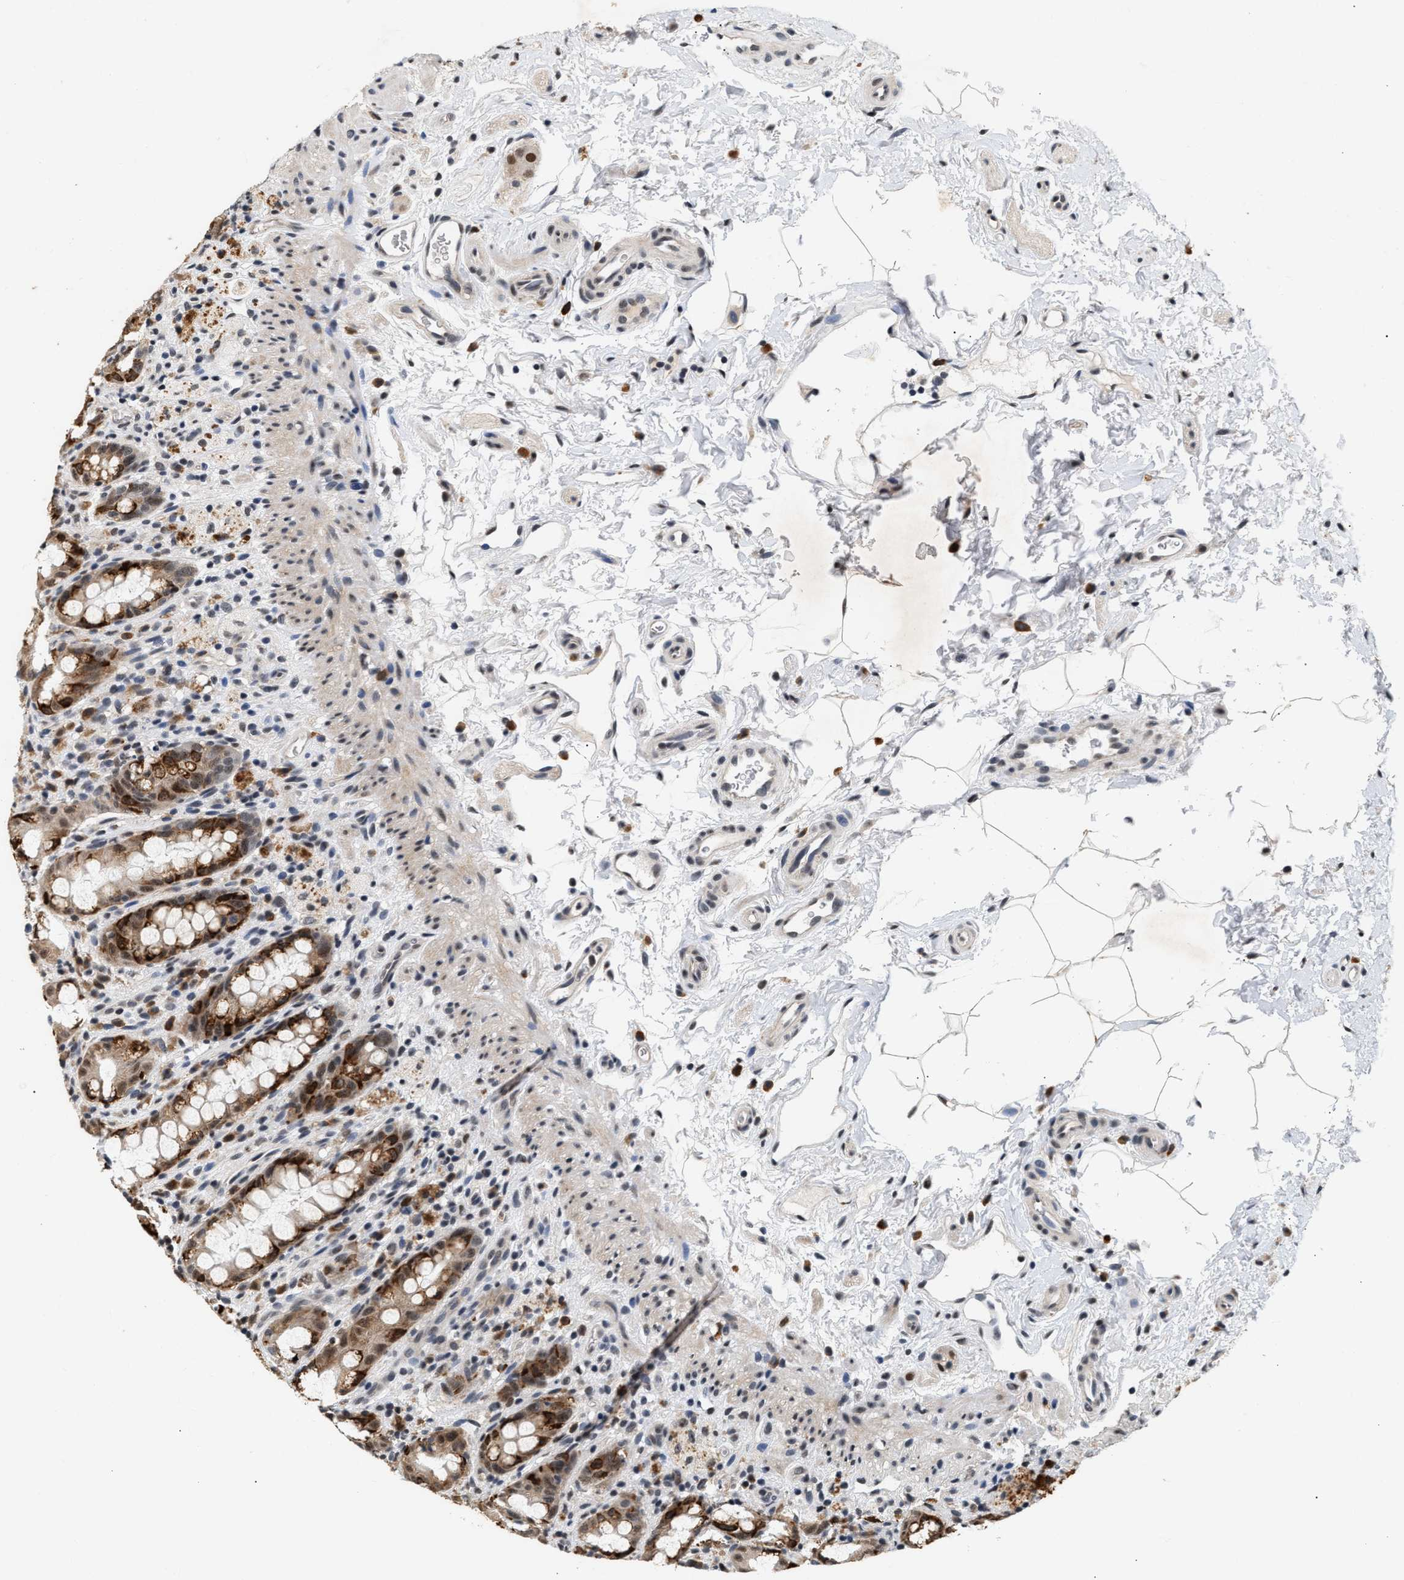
{"staining": {"intensity": "strong", "quantity": "25%-75%", "location": "cytoplasmic/membranous"}, "tissue": "rectum", "cell_type": "Glandular cells", "image_type": "normal", "snomed": [{"axis": "morphology", "description": "Normal tissue, NOS"}, {"axis": "topography", "description": "Rectum"}], "caption": "High-magnification brightfield microscopy of normal rectum stained with DAB (brown) and counterstained with hematoxylin (blue). glandular cells exhibit strong cytoplasmic/membranous positivity is seen in approximately25%-75% of cells.", "gene": "THOC1", "patient": {"sex": "male", "age": 44}}